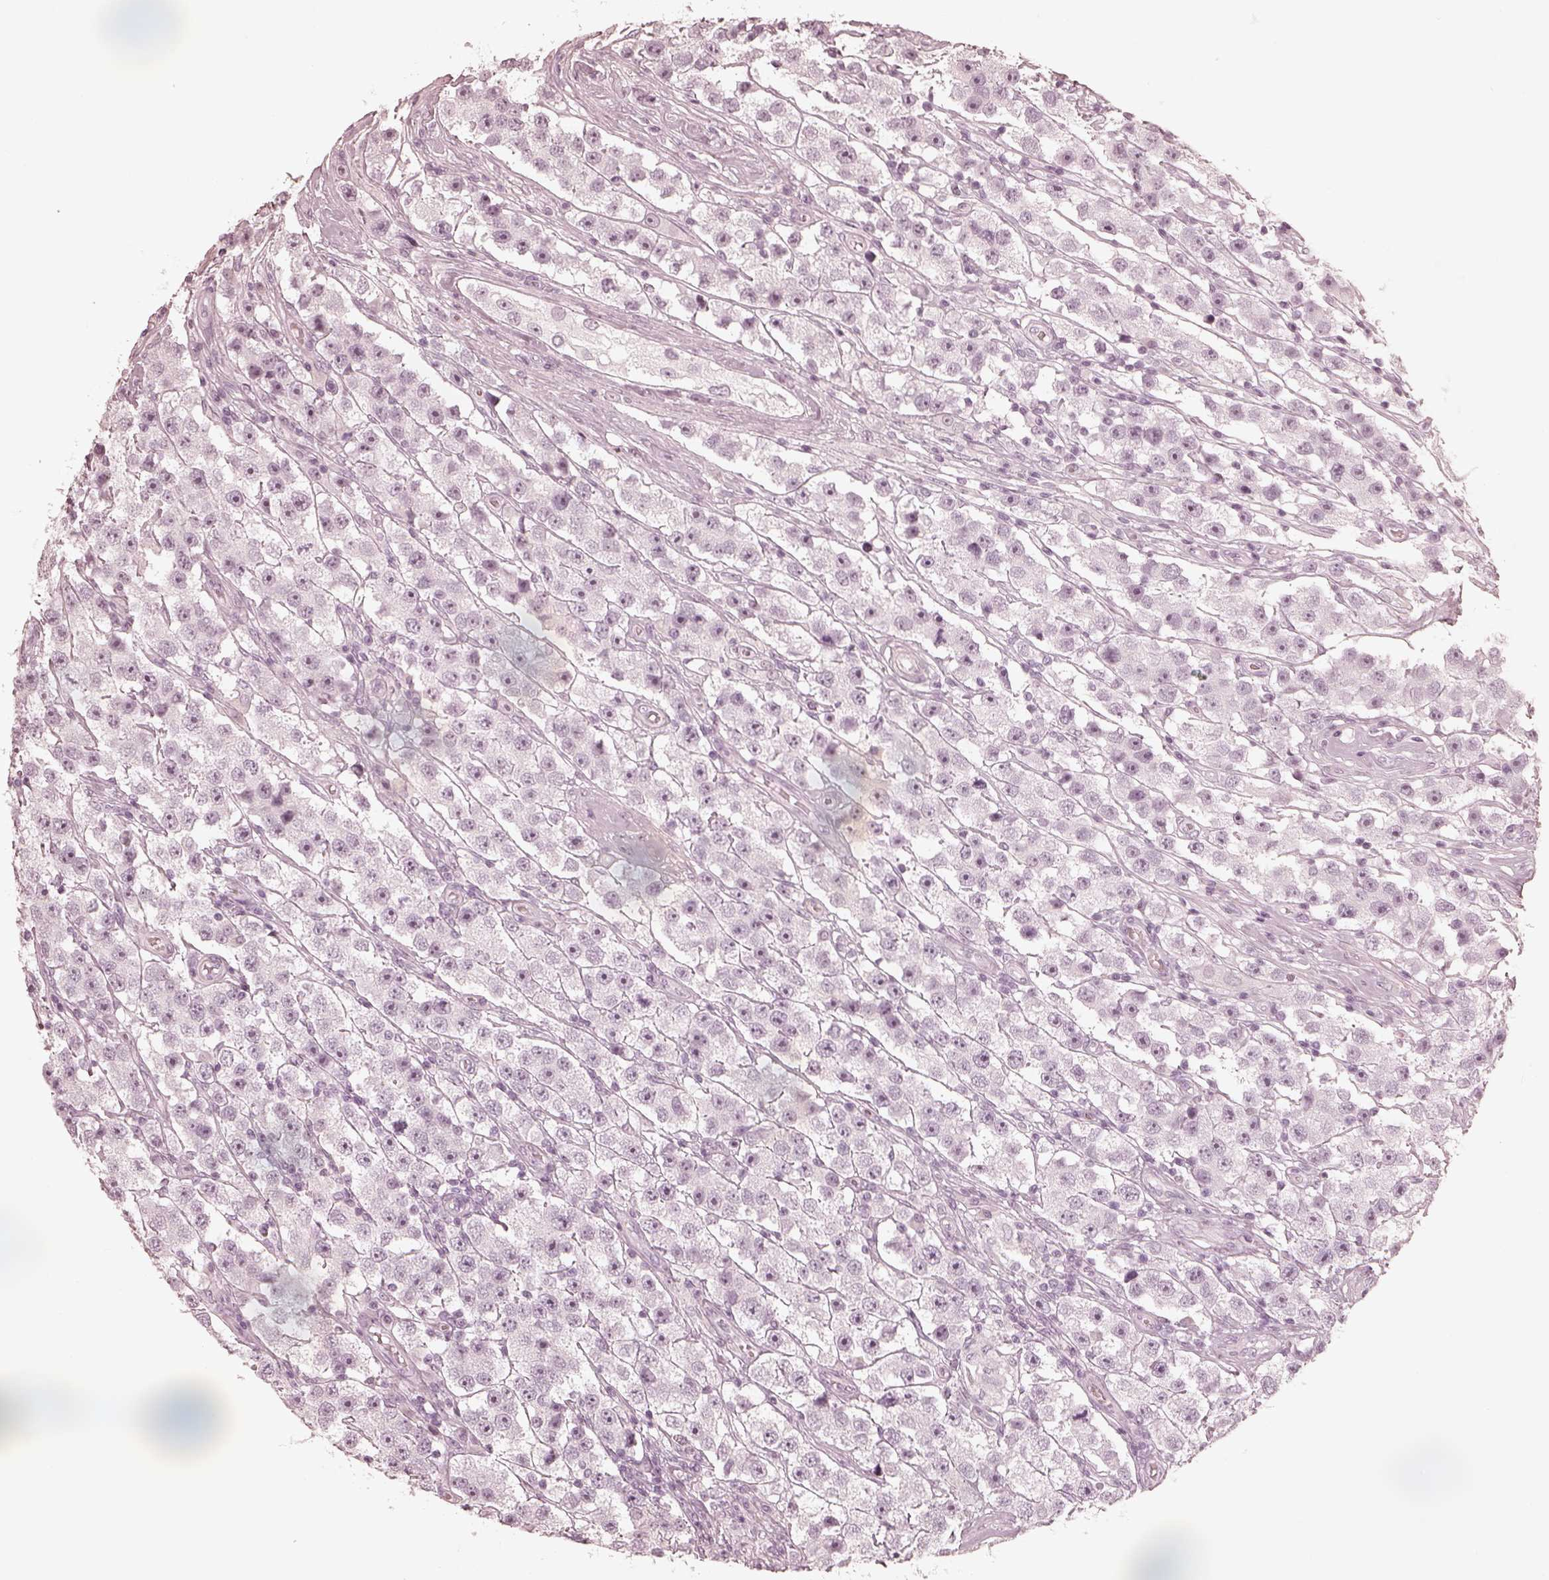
{"staining": {"intensity": "negative", "quantity": "none", "location": "none"}, "tissue": "testis cancer", "cell_type": "Tumor cells", "image_type": "cancer", "snomed": [{"axis": "morphology", "description": "Seminoma, NOS"}, {"axis": "topography", "description": "Testis"}], "caption": "Tumor cells are negative for brown protein staining in testis cancer. (Immunohistochemistry (ihc), brightfield microscopy, high magnification).", "gene": "CALR3", "patient": {"sex": "male", "age": 45}}